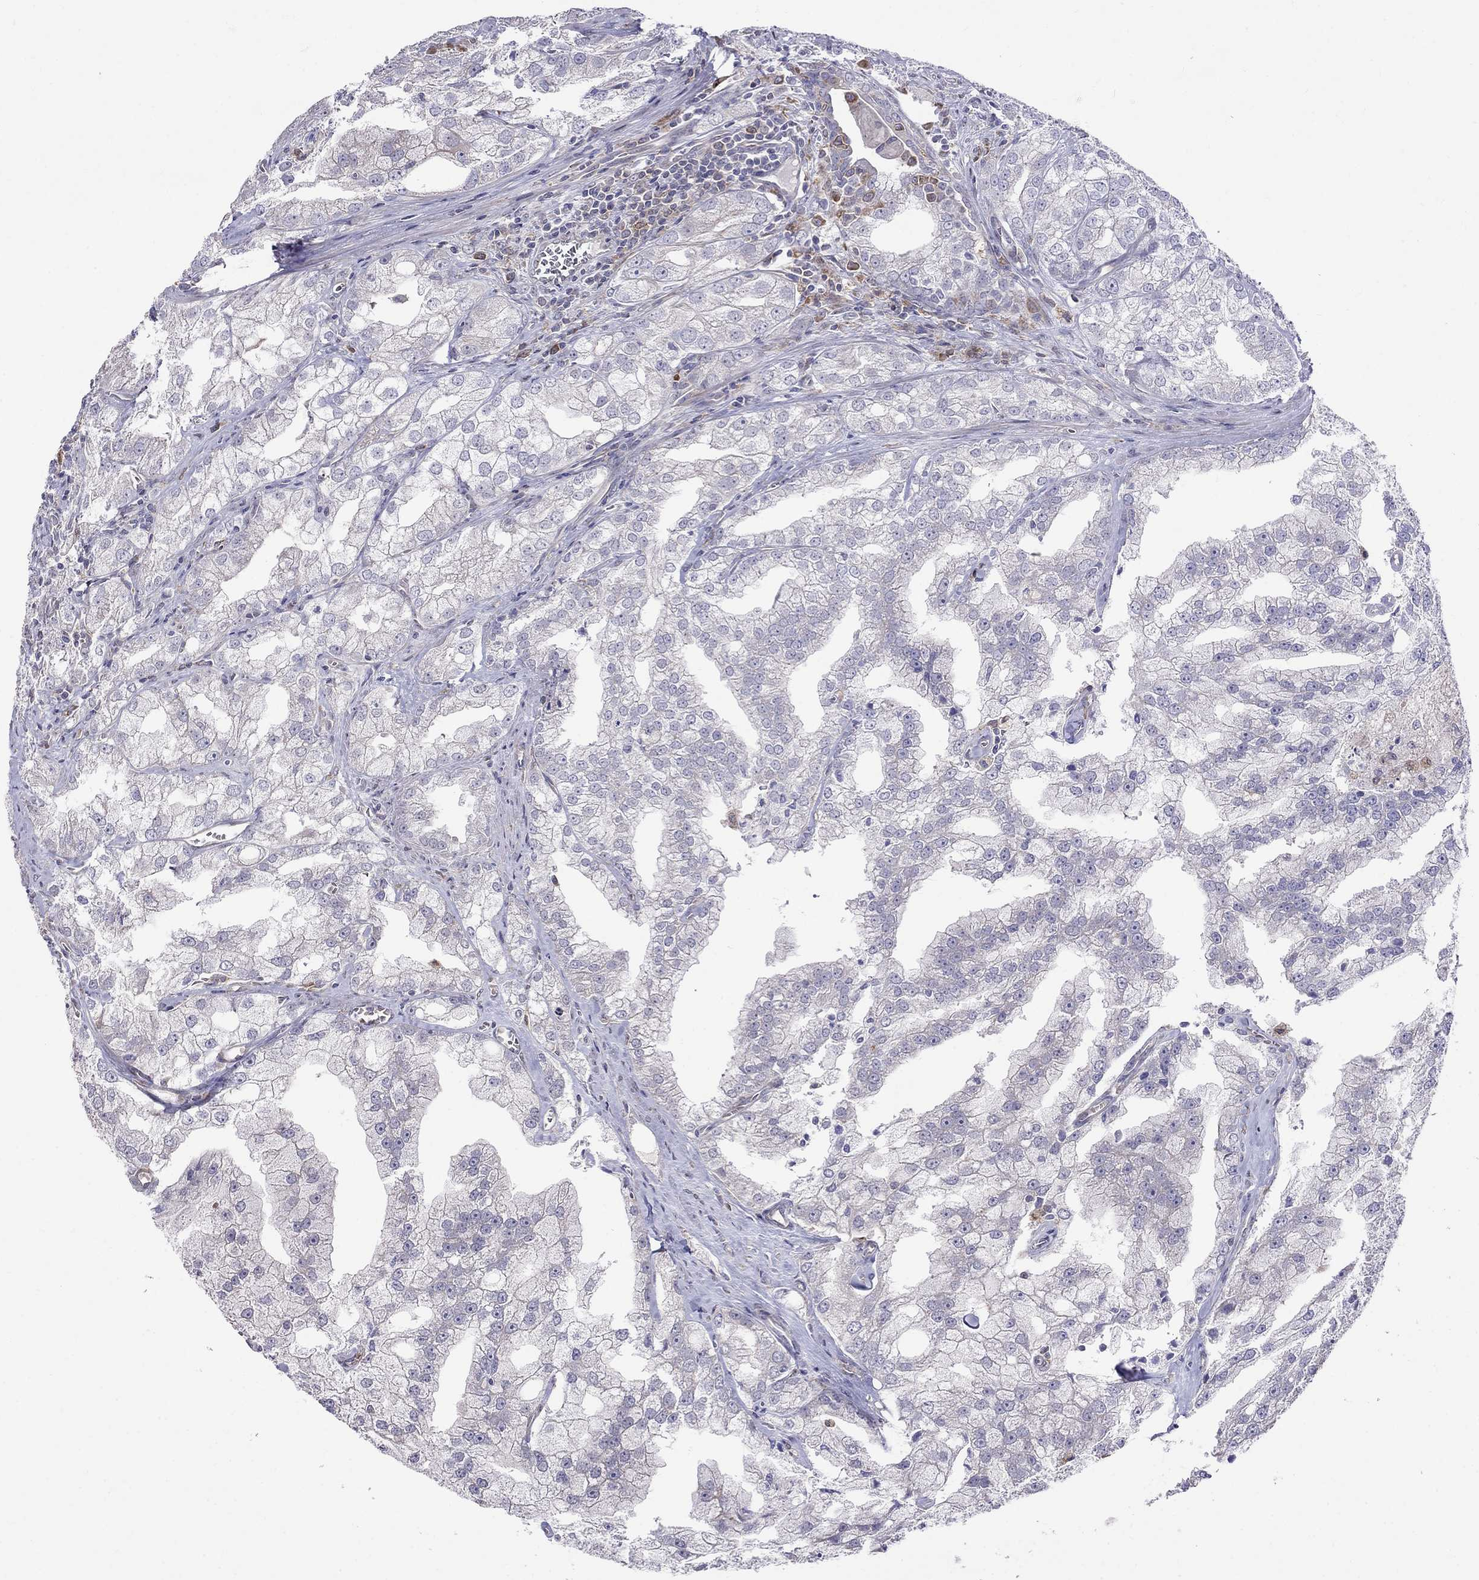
{"staining": {"intensity": "negative", "quantity": "none", "location": "none"}, "tissue": "prostate cancer", "cell_type": "Tumor cells", "image_type": "cancer", "snomed": [{"axis": "morphology", "description": "Adenocarcinoma, NOS"}, {"axis": "topography", "description": "Prostate"}], "caption": "This photomicrograph is of adenocarcinoma (prostate) stained with IHC to label a protein in brown with the nuclei are counter-stained blue. There is no positivity in tumor cells.", "gene": "ADAM28", "patient": {"sex": "male", "age": 70}}